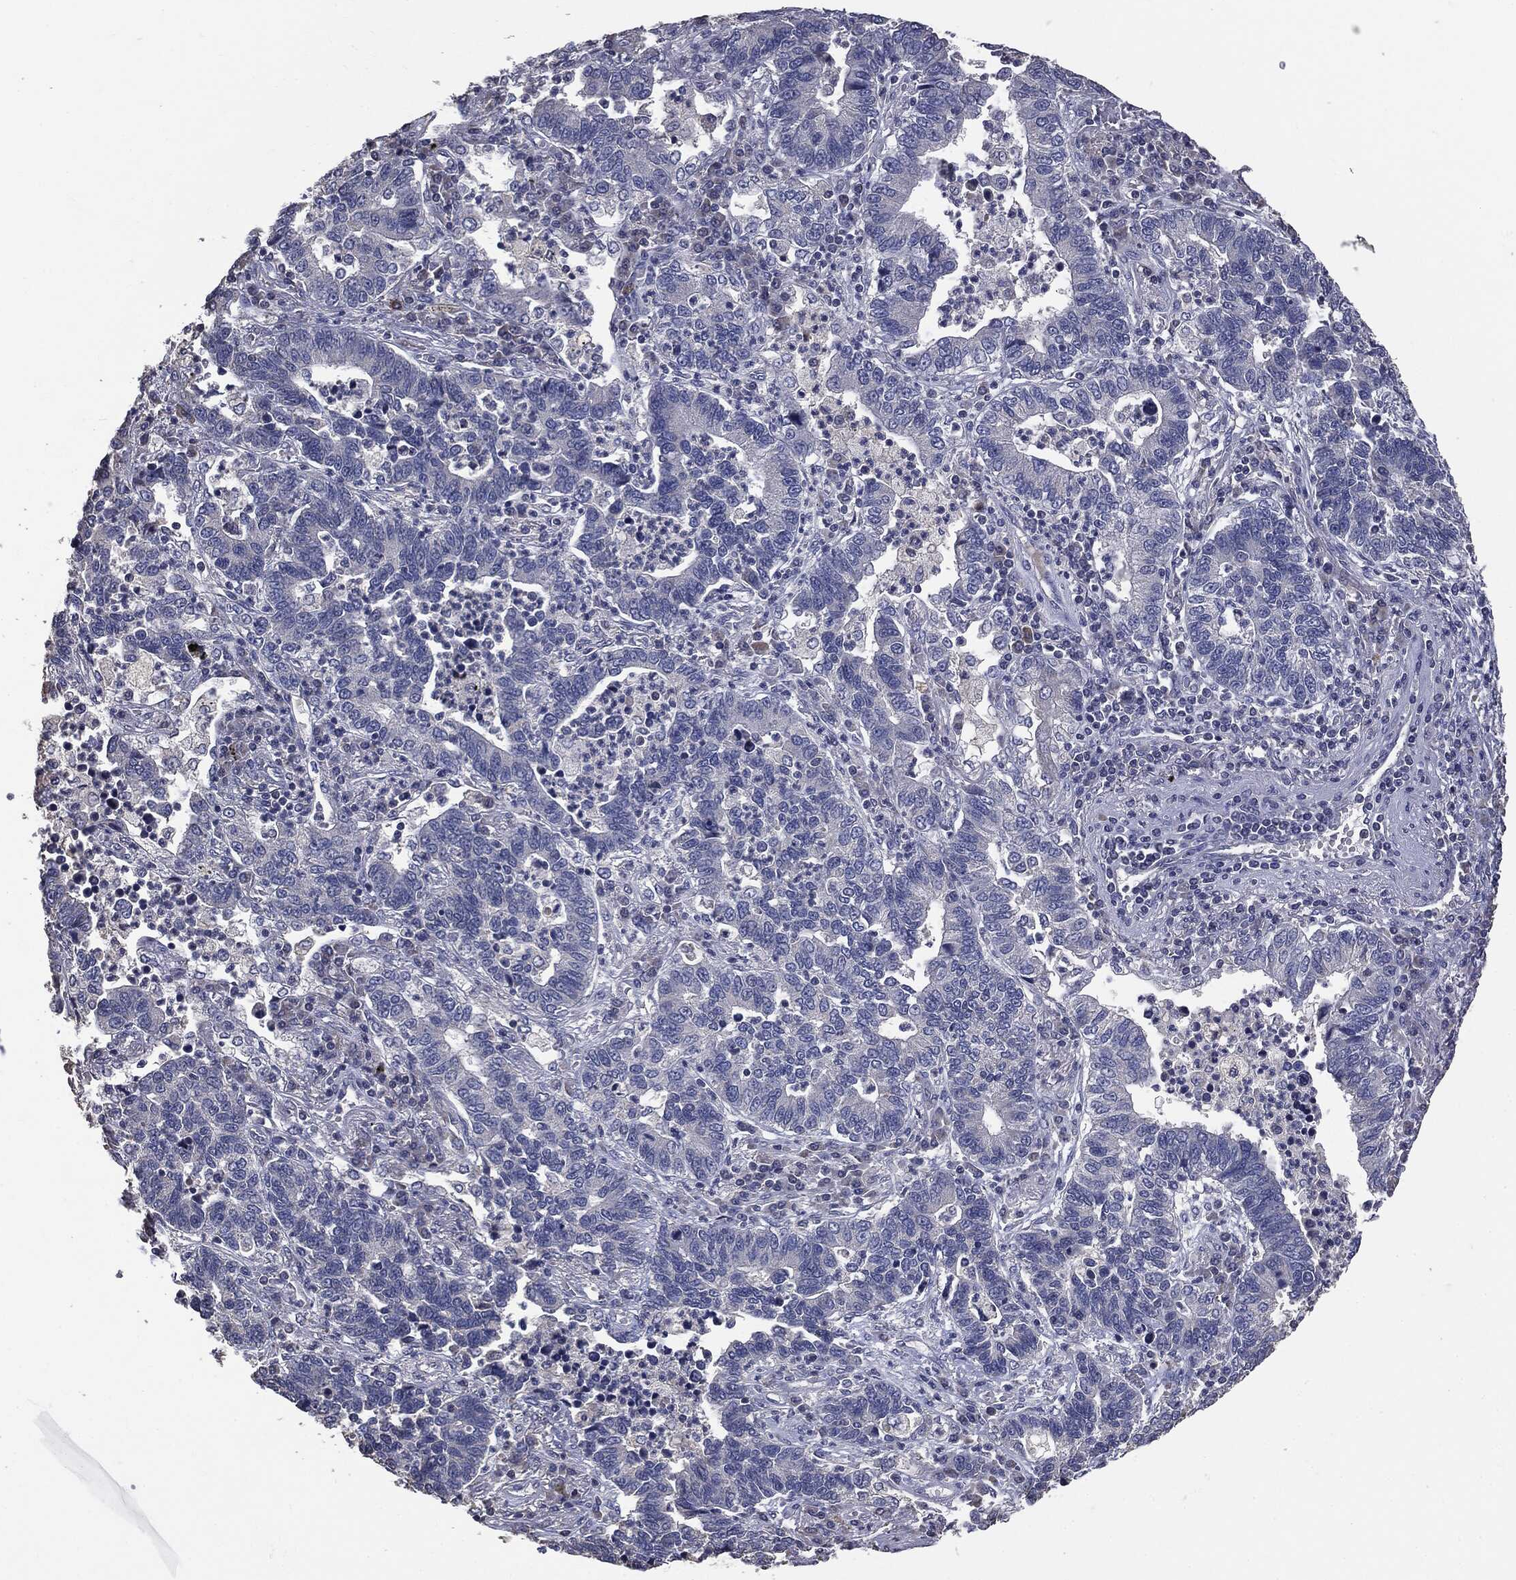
{"staining": {"intensity": "negative", "quantity": "none", "location": "none"}, "tissue": "lung cancer", "cell_type": "Tumor cells", "image_type": "cancer", "snomed": [{"axis": "morphology", "description": "Adenocarcinoma, NOS"}, {"axis": "topography", "description": "Lung"}], "caption": "The photomicrograph shows no staining of tumor cells in lung adenocarcinoma.", "gene": "MTOR", "patient": {"sex": "female", "age": 57}}